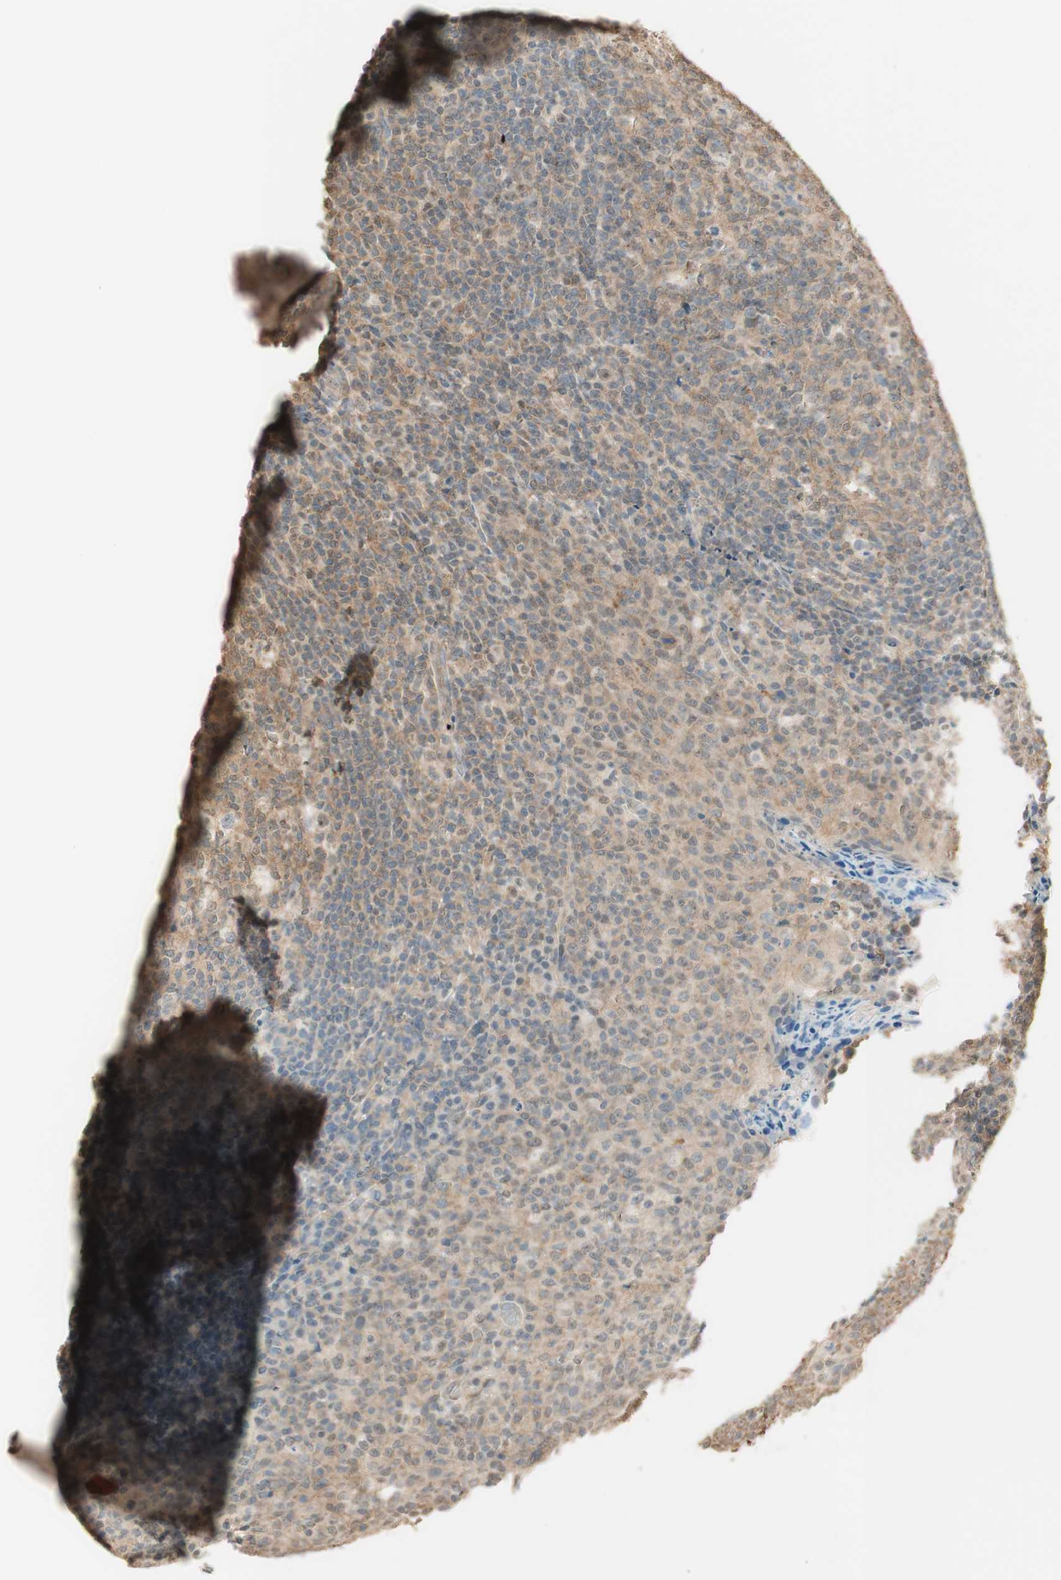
{"staining": {"intensity": "moderate", "quantity": ">75%", "location": "cytoplasmic/membranous"}, "tissue": "tonsil", "cell_type": "Germinal center cells", "image_type": "normal", "snomed": [{"axis": "morphology", "description": "Normal tissue, NOS"}, {"axis": "topography", "description": "Tonsil"}], "caption": "Immunohistochemistry (DAB) staining of unremarkable tonsil reveals moderate cytoplasmic/membranous protein staining in about >75% of germinal center cells. (Brightfield microscopy of DAB IHC at high magnification).", "gene": "SPINT2", "patient": {"sex": "female", "age": 19}}